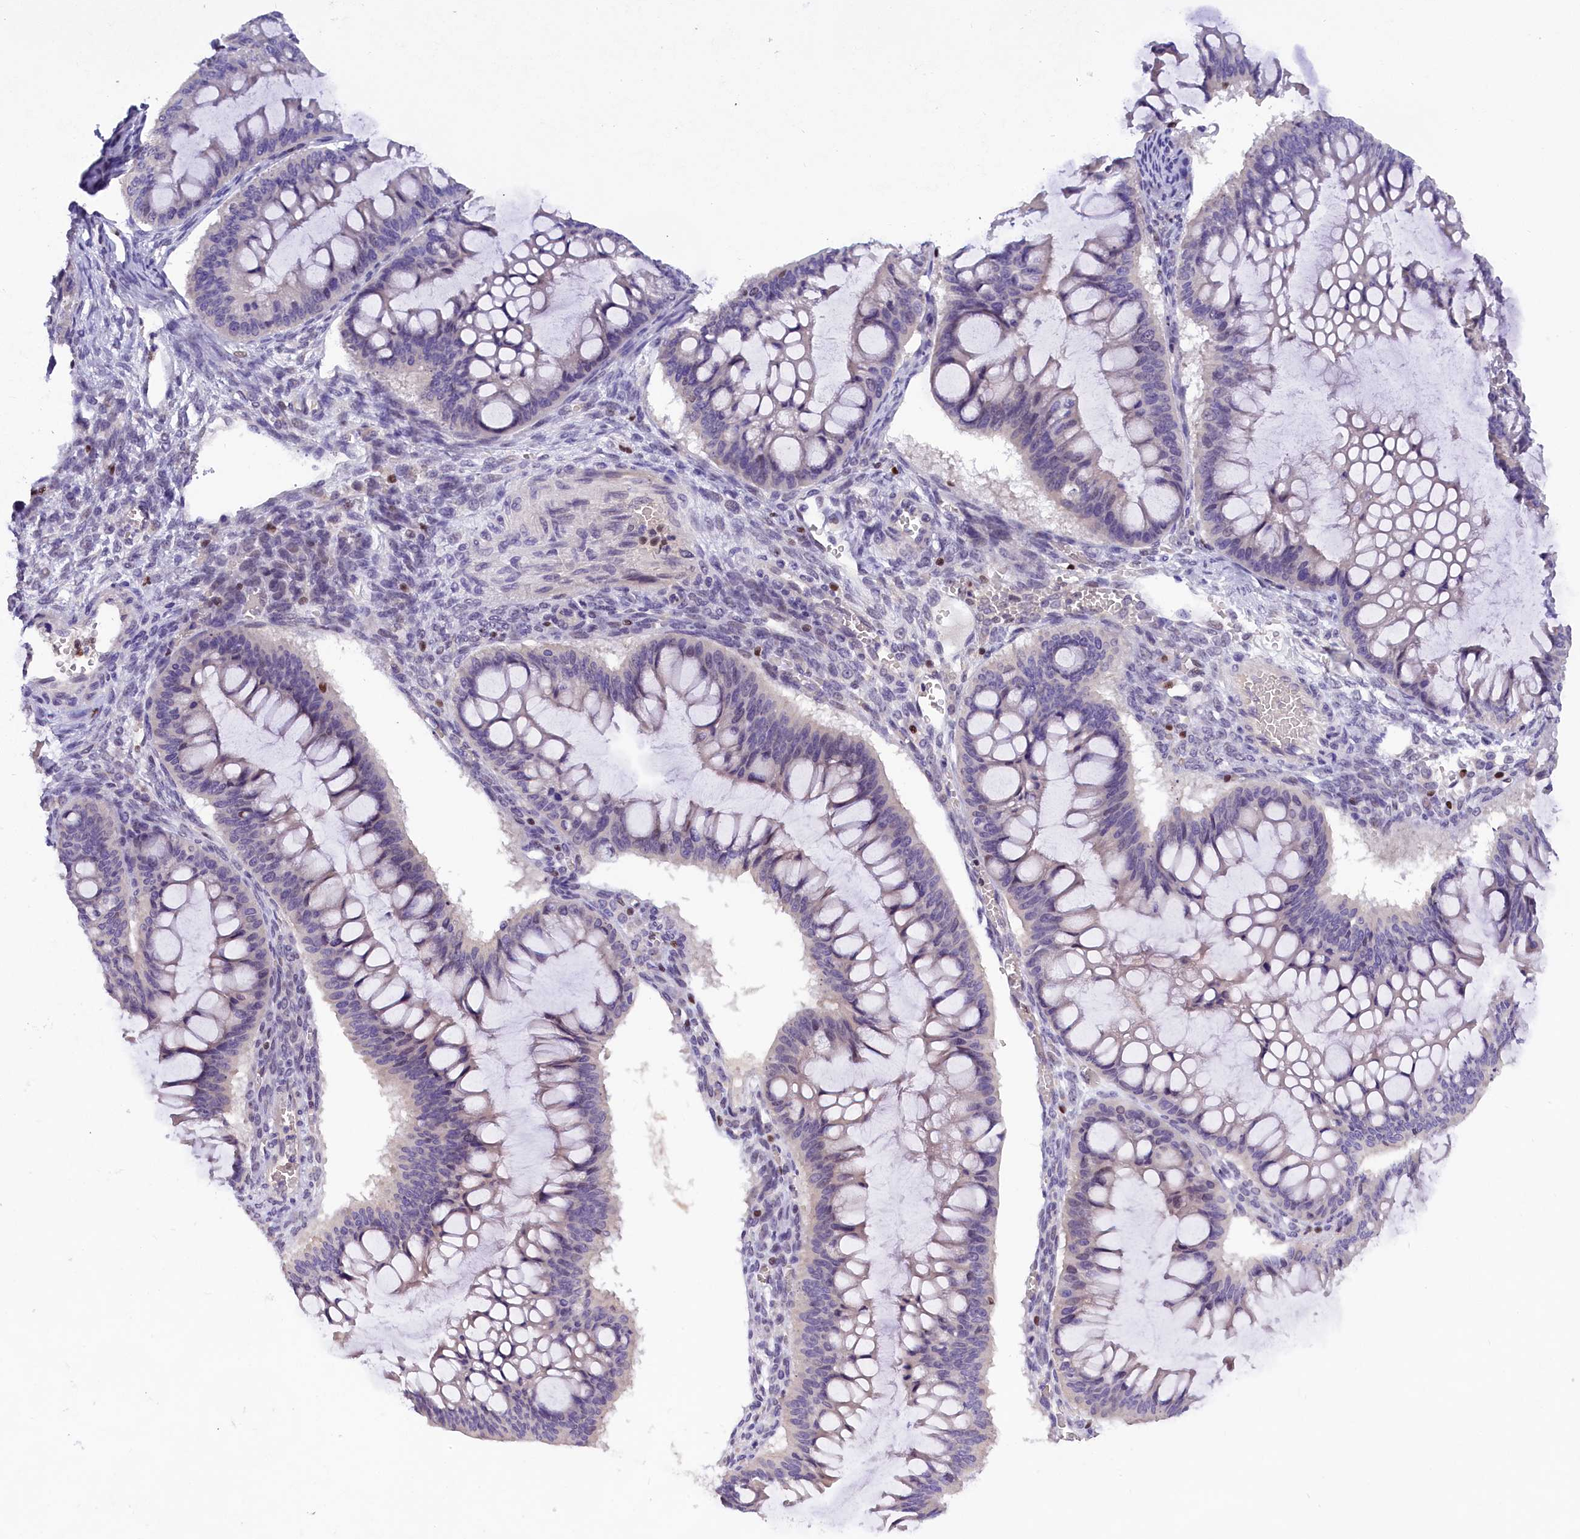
{"staining": {"intensity": "negative", "quantity": "none", "location": "none"}, "tissue": "ovarian cancer", "cell_type": "Tumor cells", "image_type": "cancer", "snomed": [{"axis": "morphology", "description": "Cystadenocarcinoma, mucinous, NOS"}, {"axis": "topography", "description": "Ovary"}], "caption": "Immunohistochemistry histopathology image of ovarian cancer stained for a protein (brown), which displays no expression in tumor cells.", "gene": "BTBD9", "patient": {"sex": "female", "age": 73}}